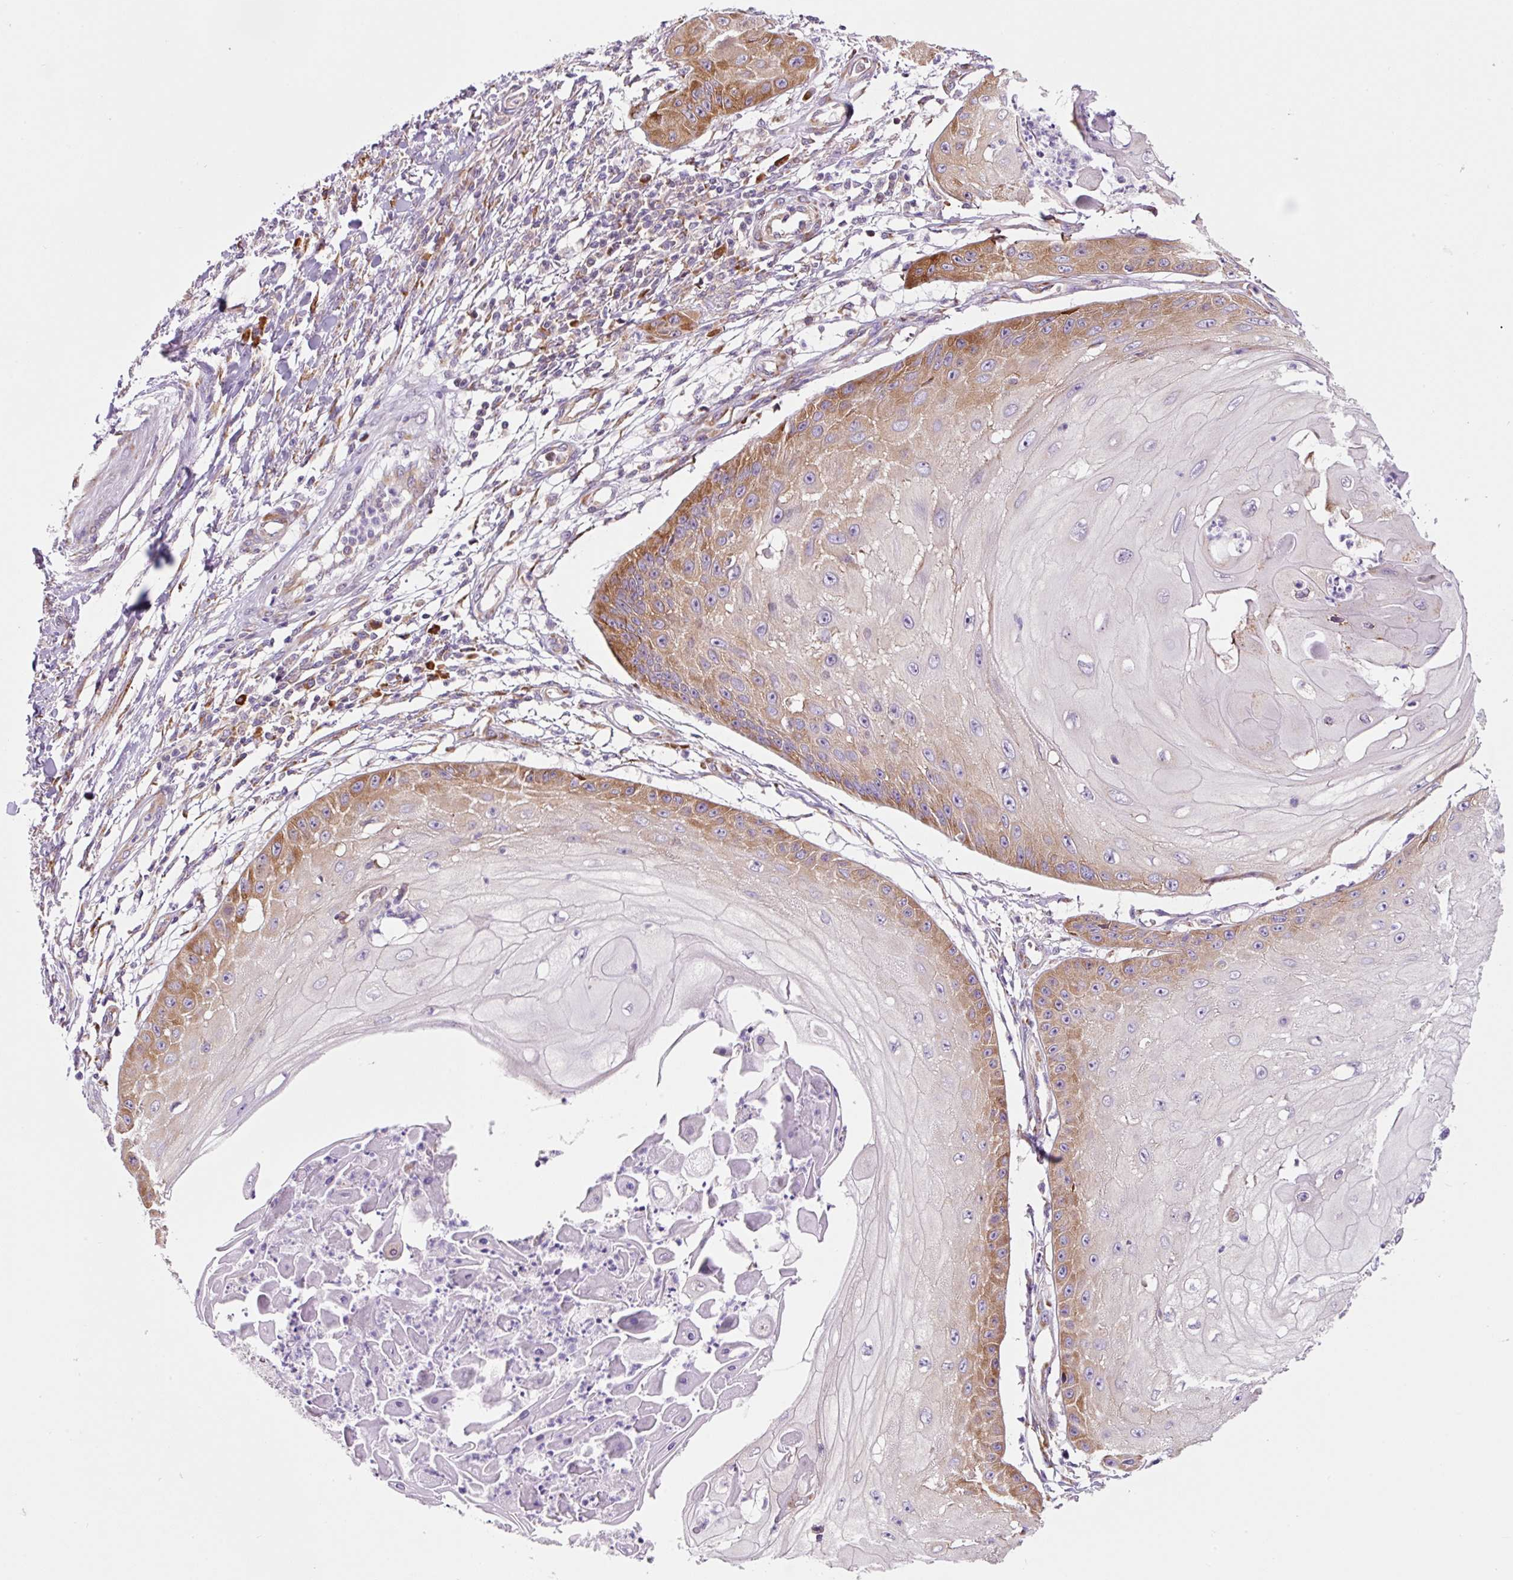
{"staining": {"intensity": "moderate", "quantity": "25%-75%", "location": "cytoplasmic/membranous"}, "tissue": "skin cancer", "cell_type": "Tumor cells", "image_type": "cancer", "snomed": [{"axis": "morphology", "description": "Squamous cell carcinoma, NOS"}, {"axis": "topography", "description": "Skin"}], "caption": "Skin squamous cell carcinoma stained for a protein (brown) shows moderate cytoplasmic/membranous positive staining in approximately 25%-75% of tumor cells.", "gene": "RPL41", "patient": {"sex": "male", "age": 70}}